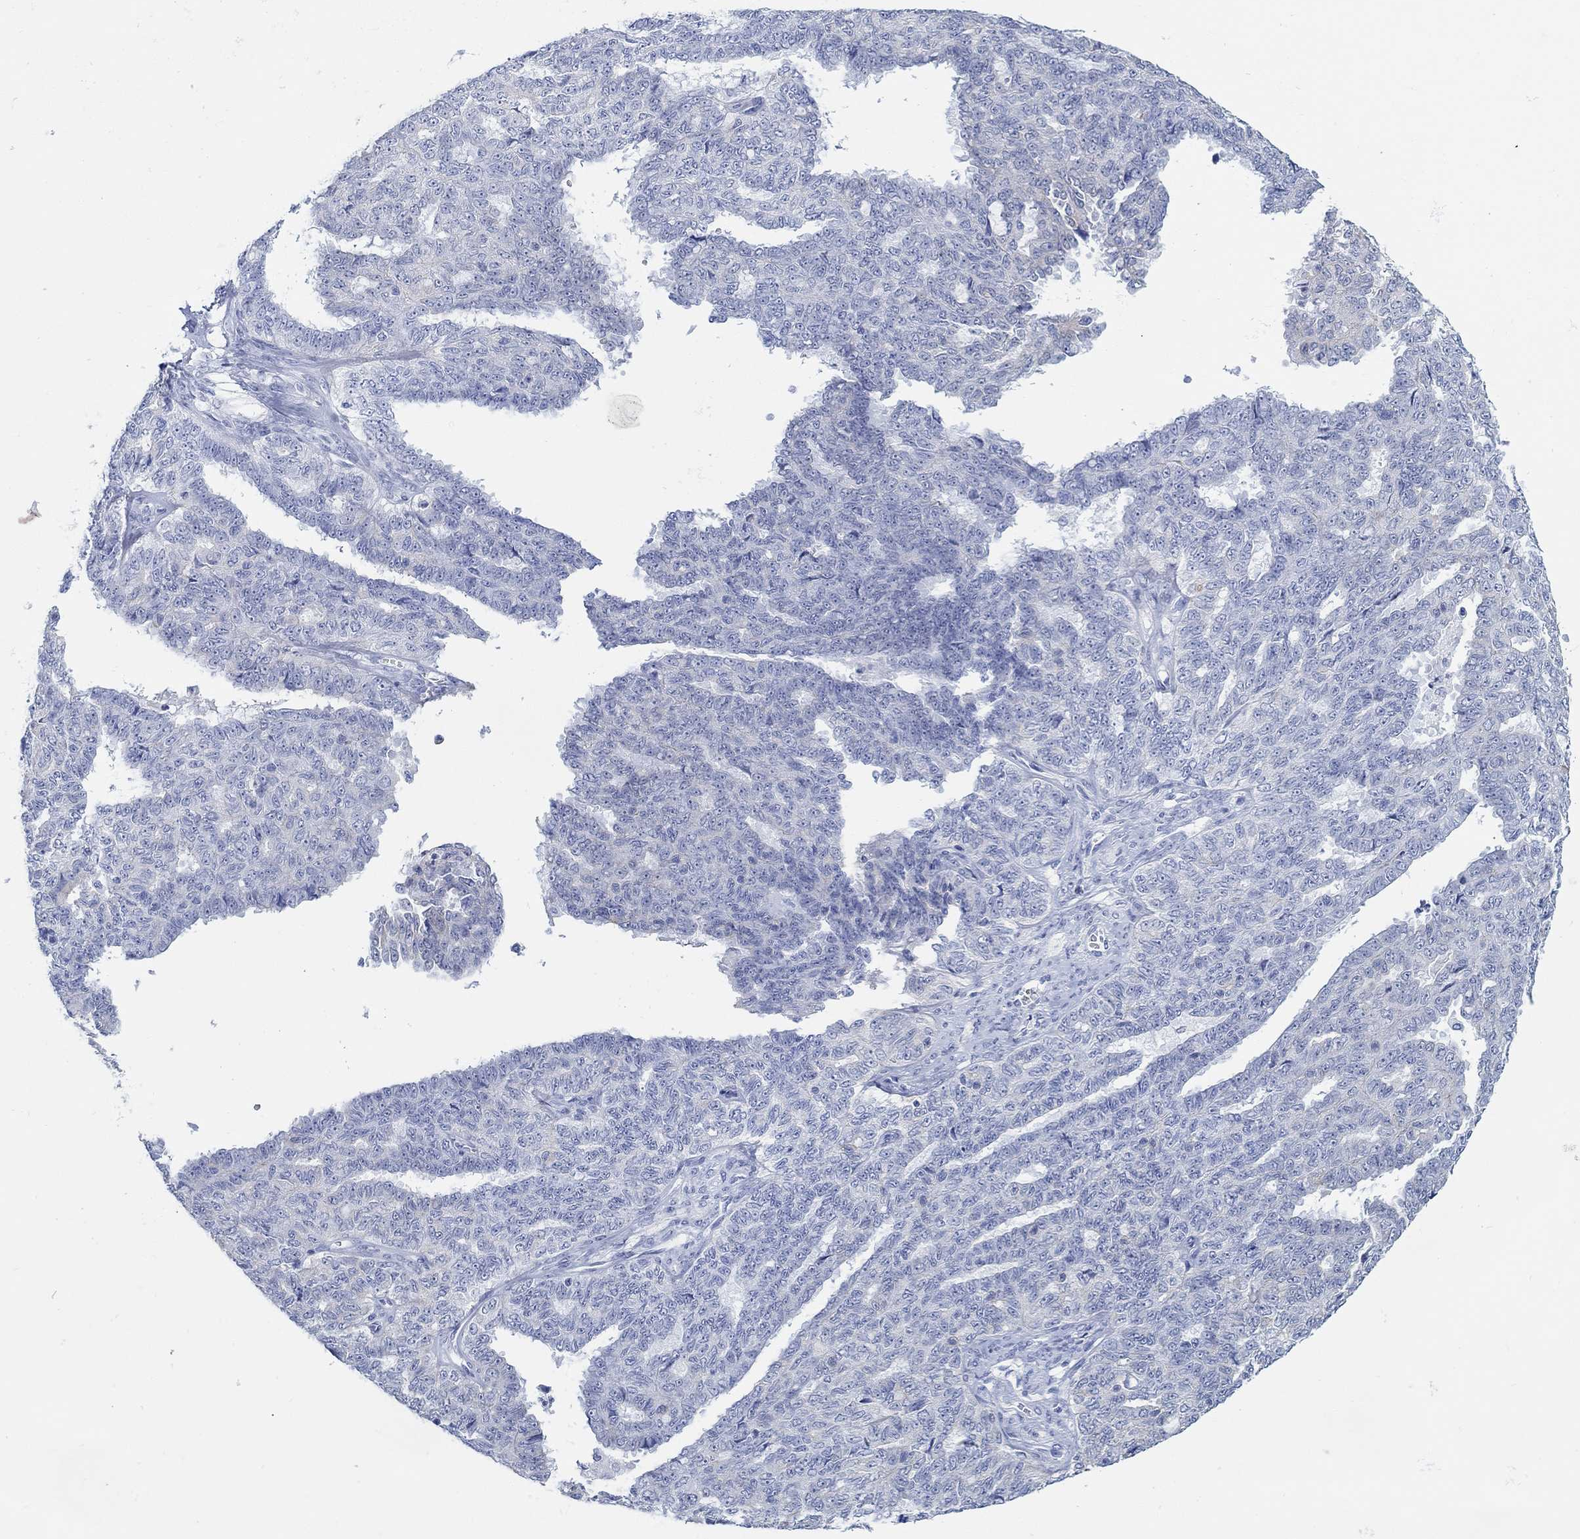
{"staining": {"intensity": "negative", "quantity": "none", "location": "none"}, "tissue": "ovarian cancer", "cell_type": "Tumor cells", "image_type": "cancer", "snomed": [{"axis": "morphology", "description": "Cystadenocarcinoma, serous, NOS"}, {"axis": "topography", "description": "Ovary"}], "caption": "An image of ovarian serous cystadenocarcinoma stained for a protein reveals no brown staining in tumor cells.", "gene": "AK8", "patient": {"sex": "female", "age": 71}}